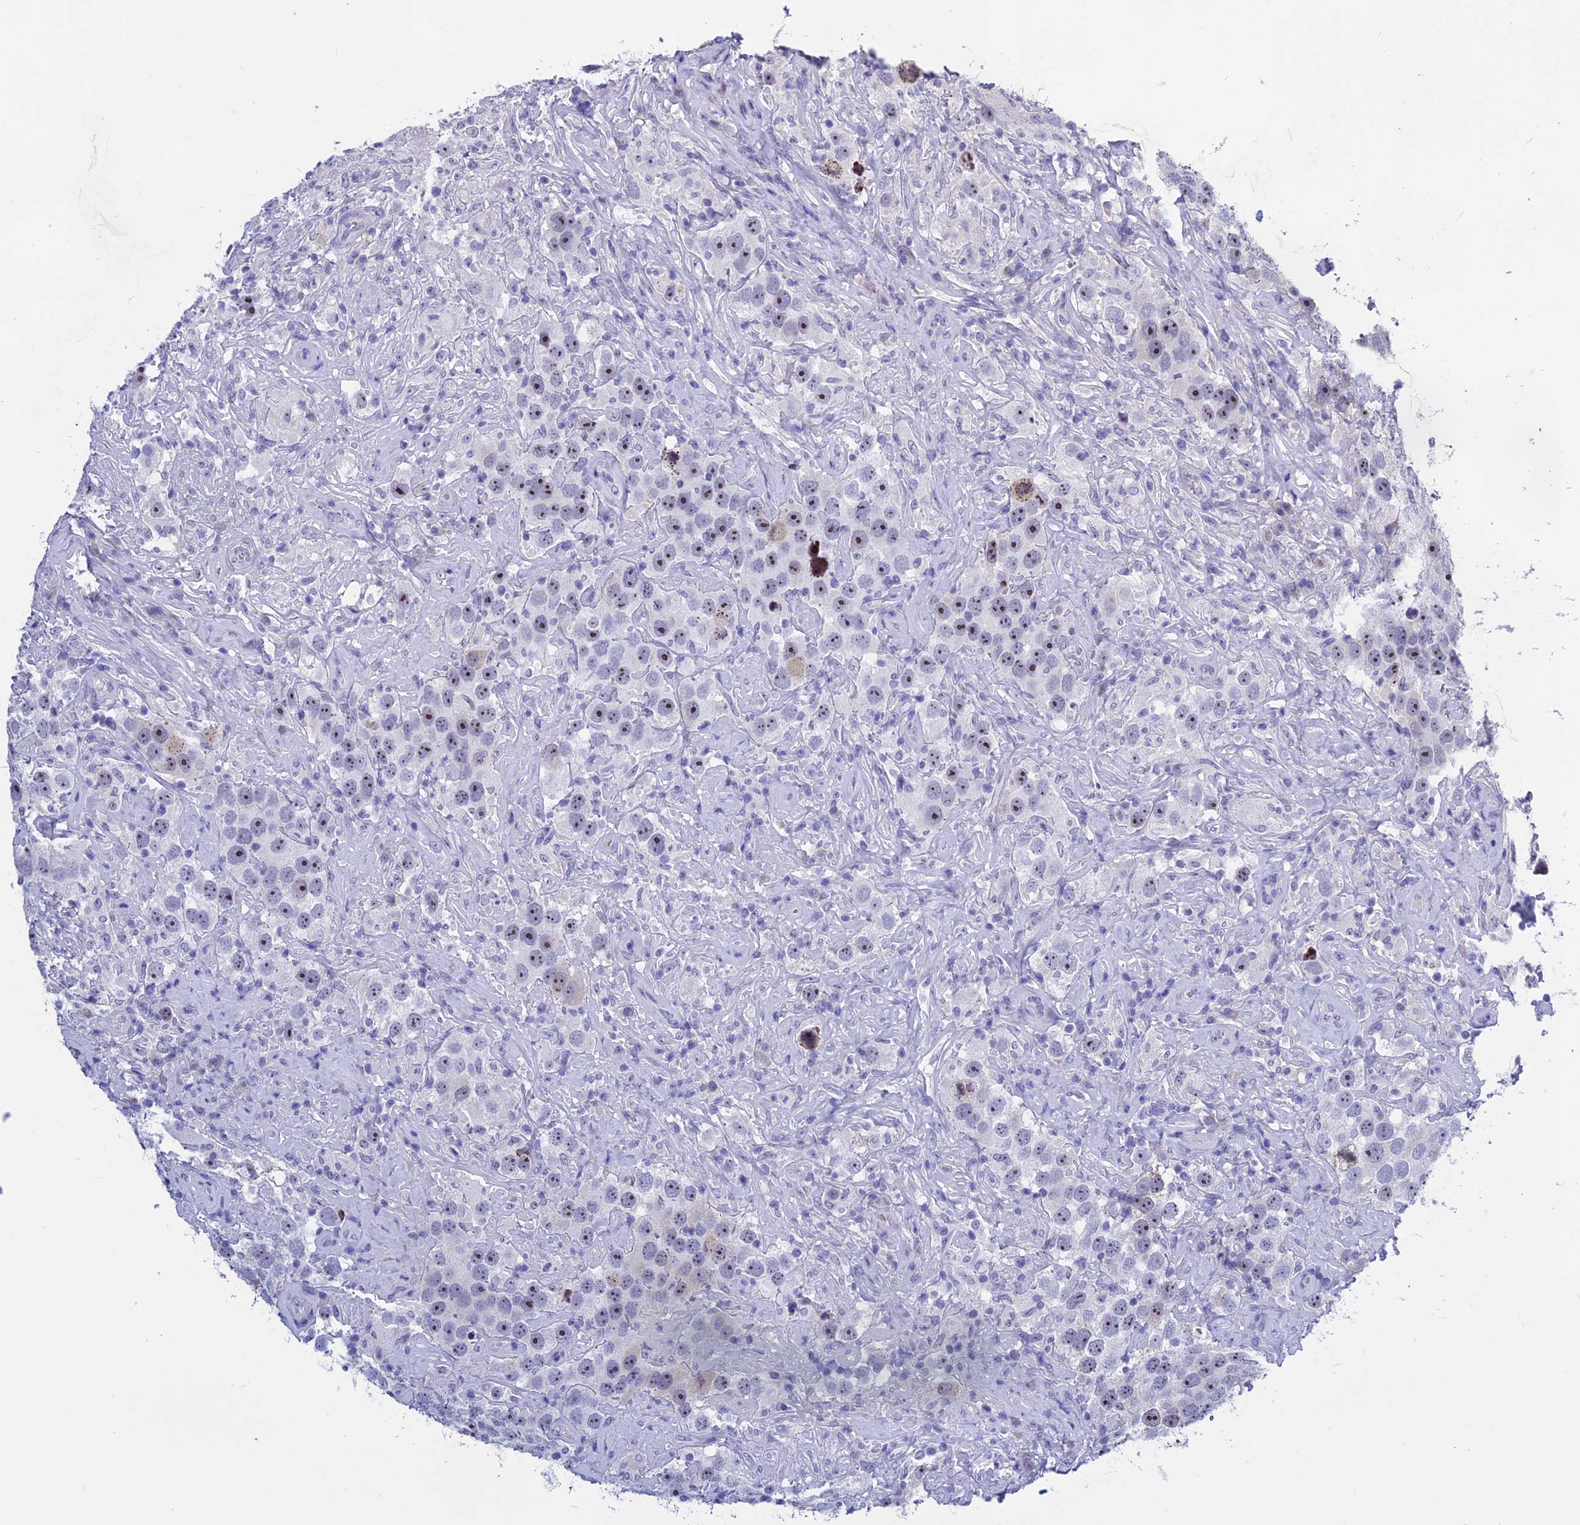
{"staining": {"intensity": "moderate", "quantity": "25%-75%", "location": "nuclear"}, "tissue": "testis cancer", "cell_type": "Tumor cells", "image_type": "cancer", "snomed": [{"axis": "morphology", "description": "Seminoma, NOS"}, {"axis": "topography", "description": "Testis"}], "caption": "Moderate nuclear protein staining is present in approximately 25%-75% of tumor cells in testis cancer.", "gene": "KNOP1", "patient": {"sex": "male", "age": 49}}